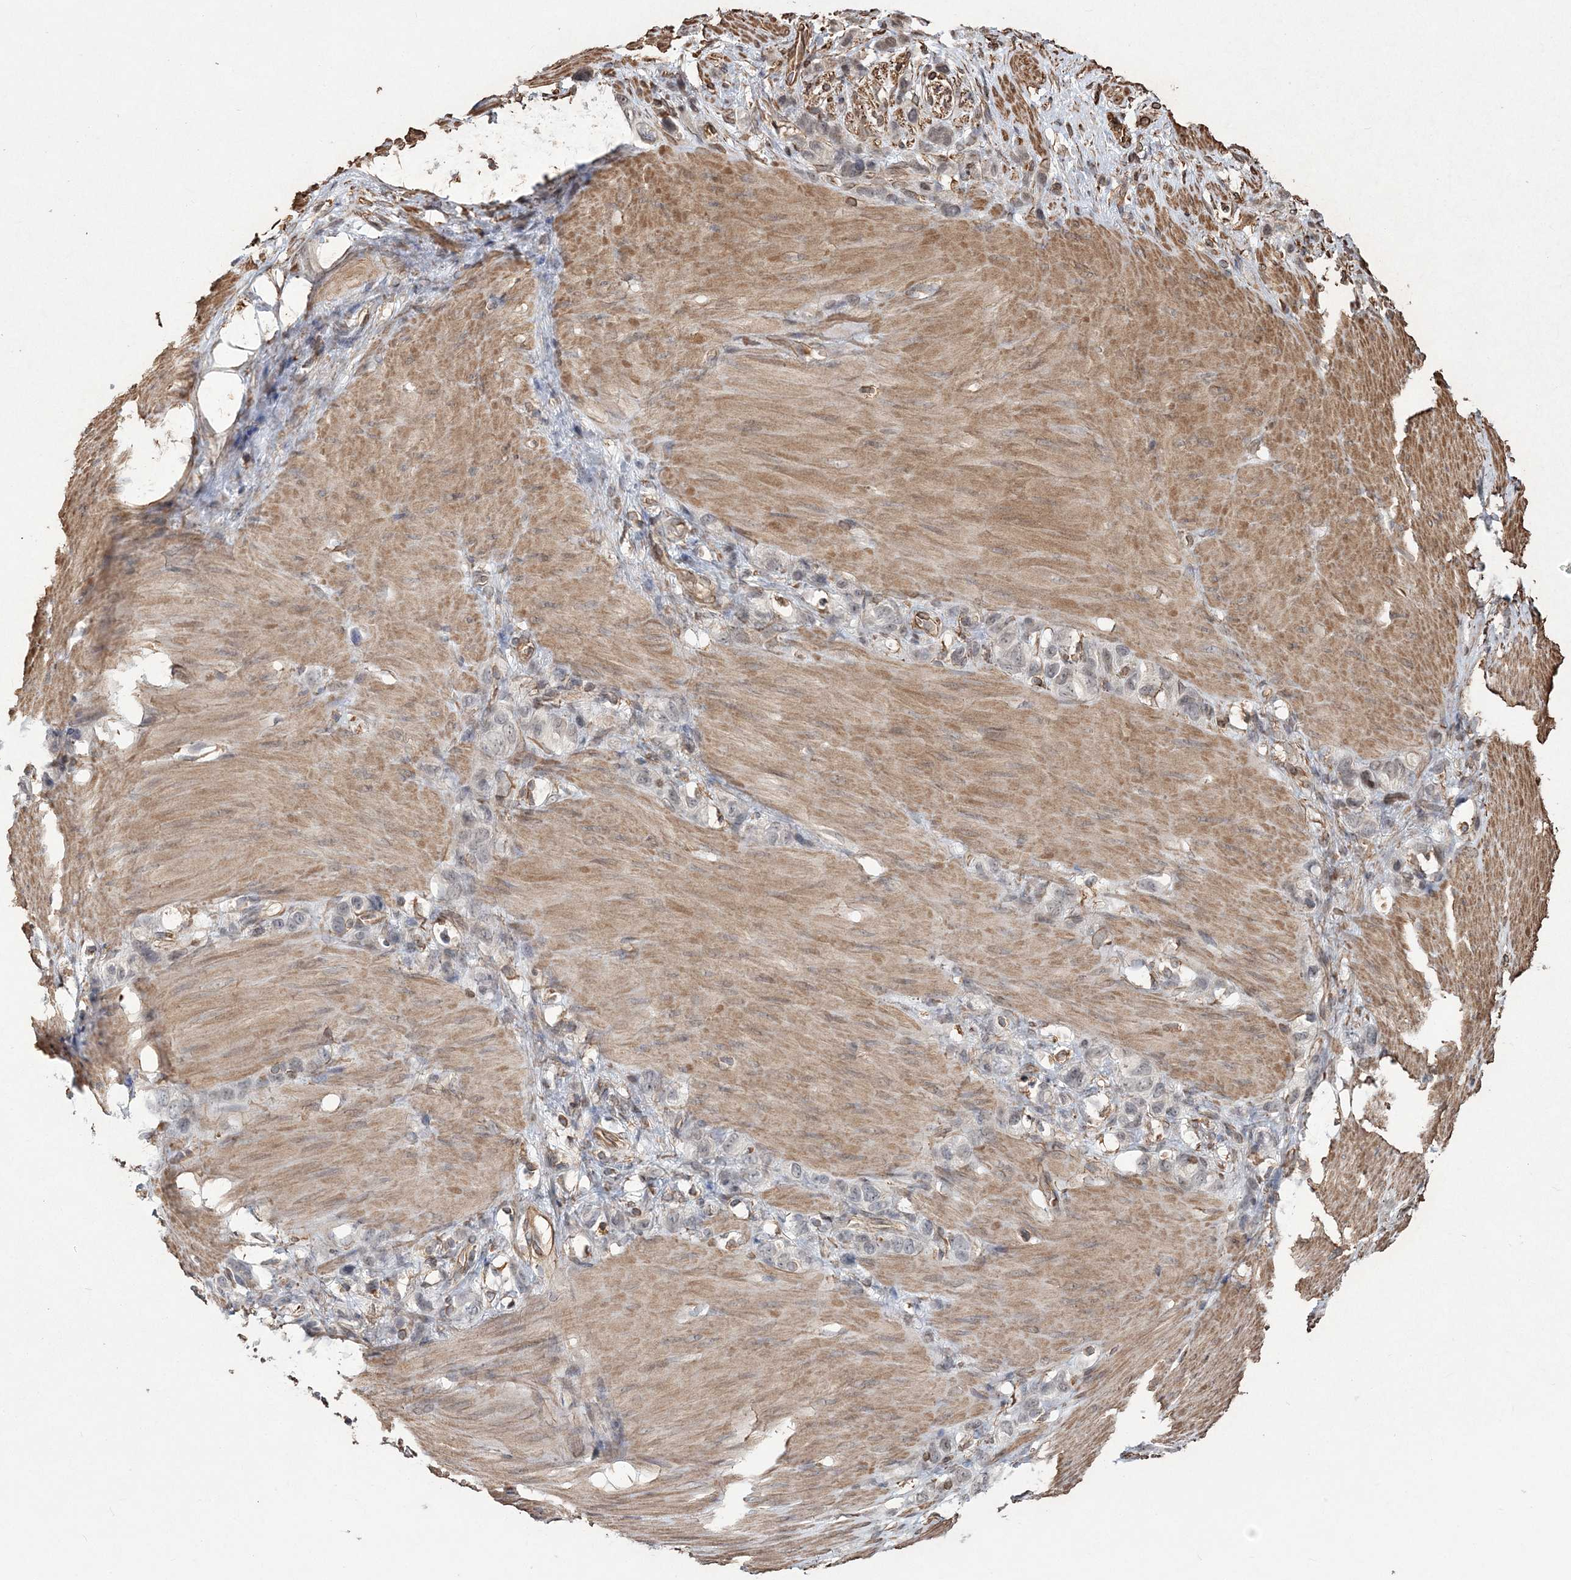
{"staining": {"intensity": "negative", "quantity": "none", "location": "none"}, "tissue": "stomach cancer", "cell_type": "Tumor cells", "image_type": "cancer", "snomed": [{"axis": "morphology", "description": "Normal tissue, NOS"}, {"axis": "morphology", "description": "Adenocarcinoma, NOS"}, {"axis": "morphology", "description": "Adenocarcinoma, High grade"}, {"axis": "topography", "description": "Stomach, upper"}, {"axis": "topography", "description": "Stomach"}], "caption": "Tumor cells show no significant positivity in stomach adenocarcinoma.", "gene": "ATP11B", "patient": {"sex": "female", "age": 65}}